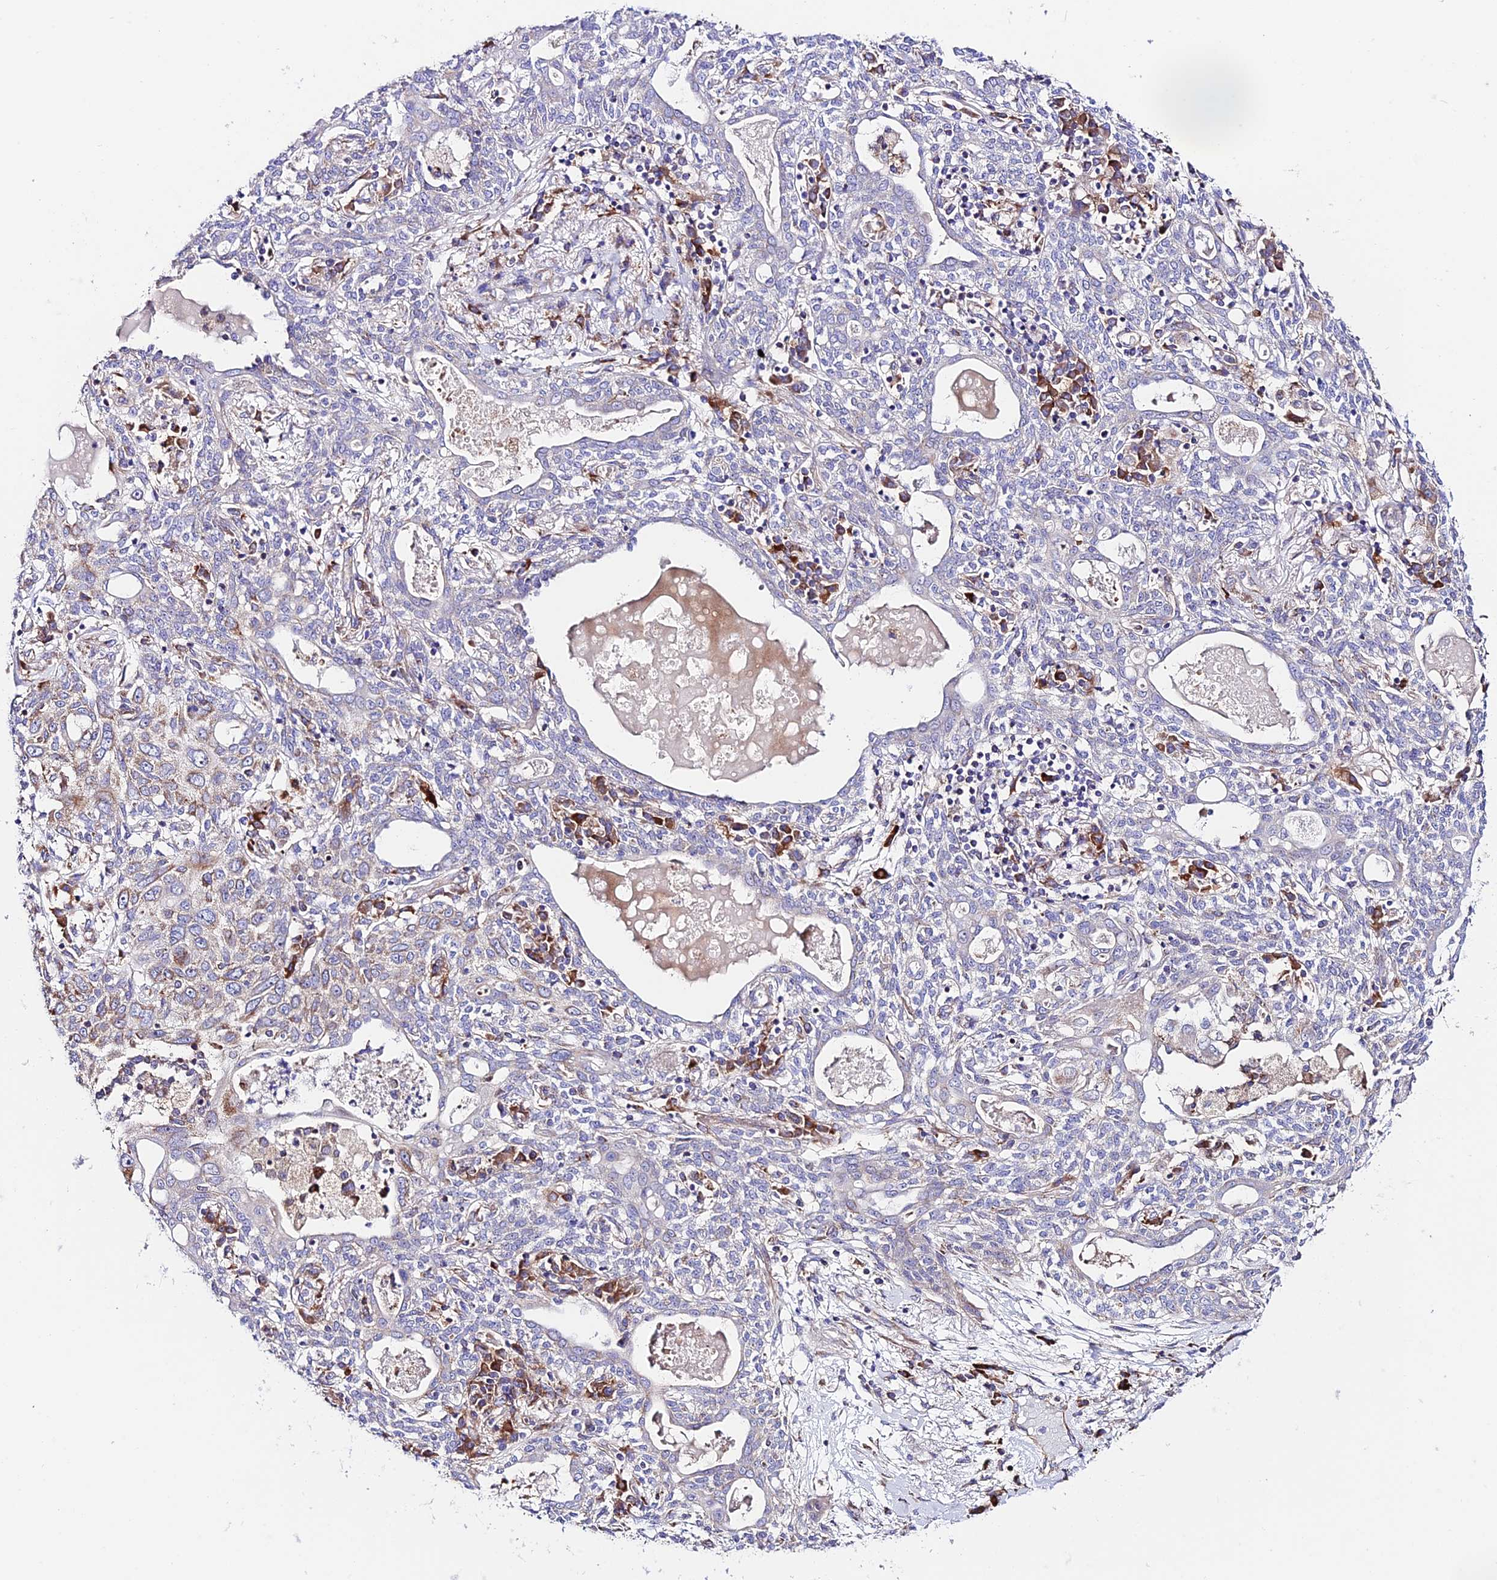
{"staining": {"intensity": "negative", "quantity": "none", "location": "none"}, "tissue": "lung cancer", "cell_type": "Tumor cells", "image_type": "cancer", "snomed": [{"axis": "morphology", "description": "Squamous cell carcinoma, NOS"}, {"axis": "topography", "description": "Lung"}], "caption": "DAB (3,3'-diaminobenzidine) immunohistochemical staining of lung cancer reveals no significant staining in tumor cells. (DAB (3,3'-diaminobenzidine) IHC with hematoxylin counter stain).", "gene": "VPS13C", "patient": {"sex": "female", "age": 70}}